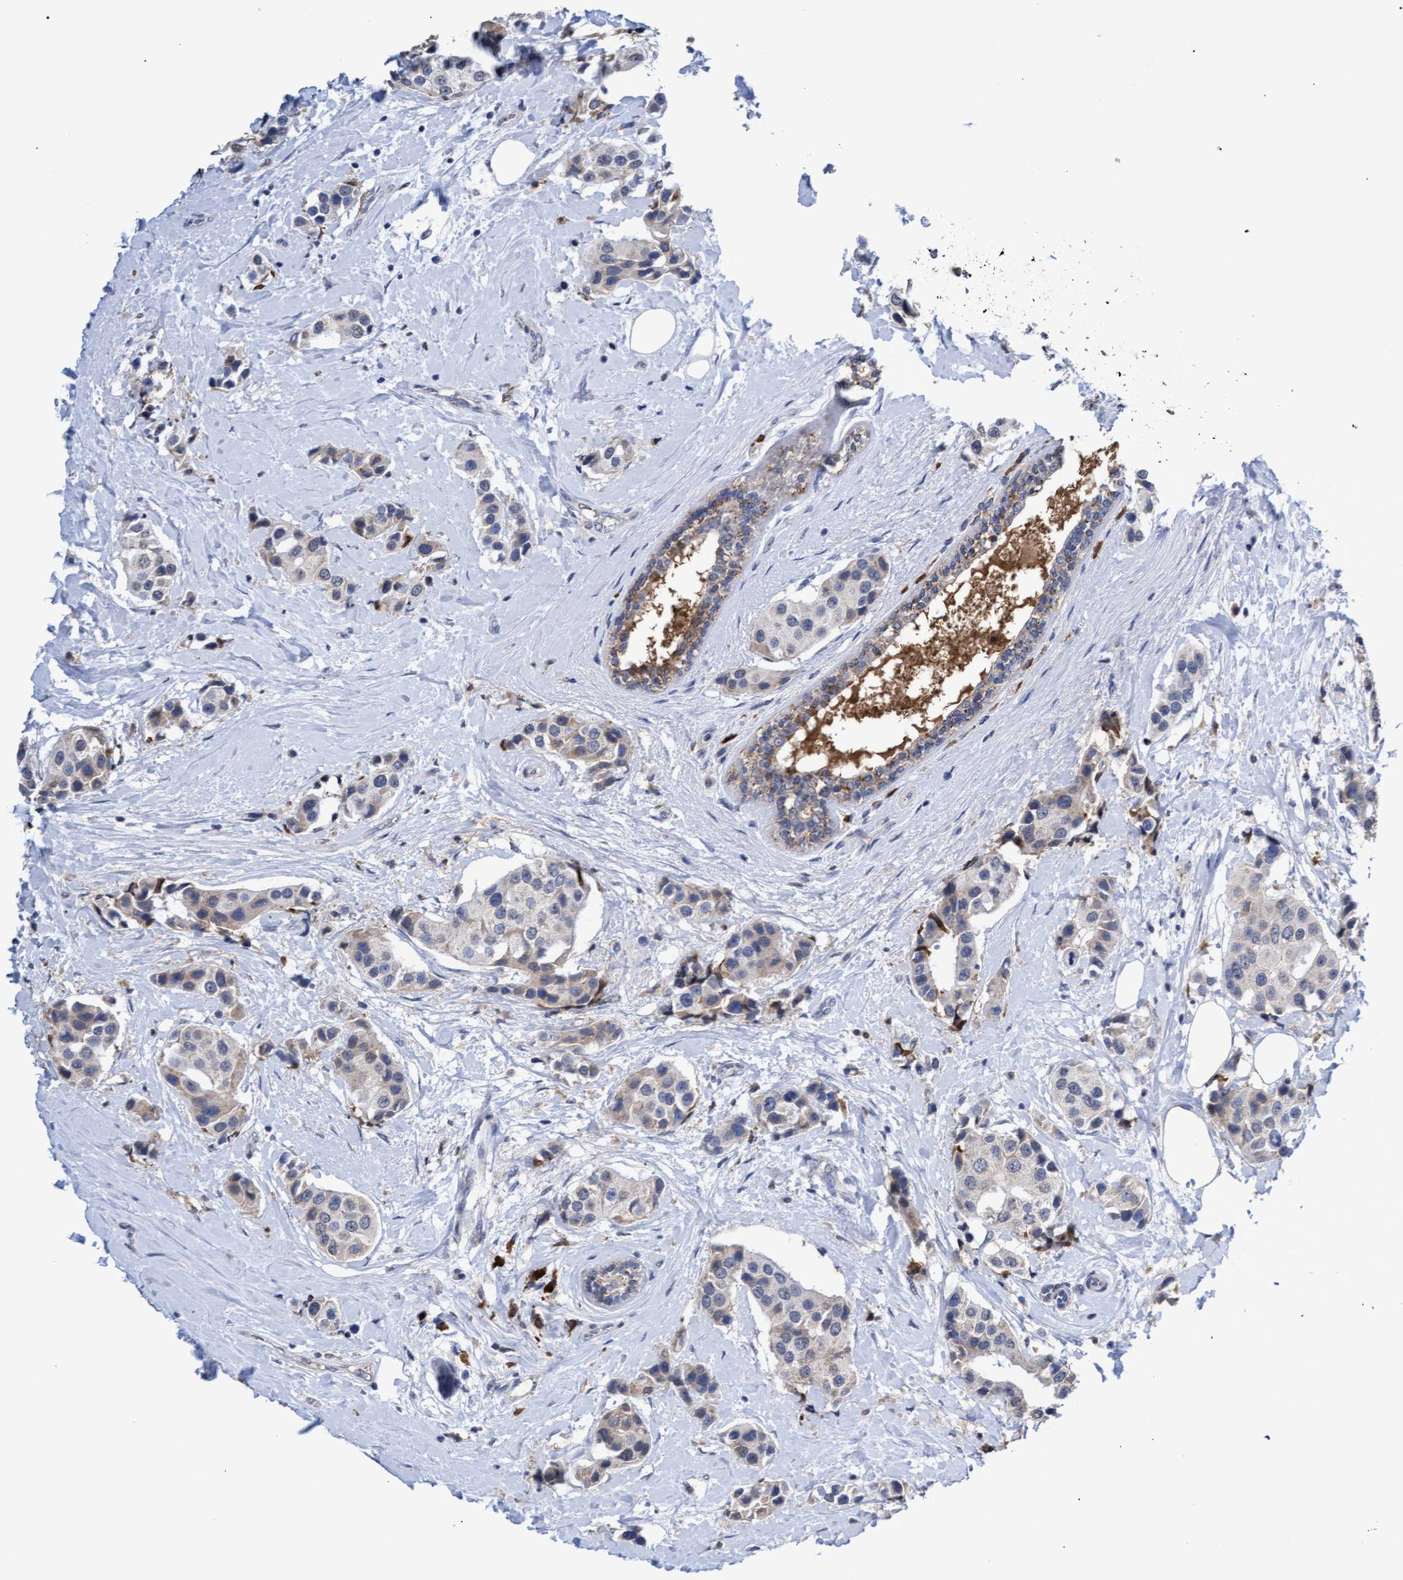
{"staining": {"intensity": "weak", "quantity": "<25%", "location": "cytoplasmic/membranous"}, "tissue": "breast cancer", "cell_type": "Tumor cells", "image_type": "cancer", "snomed": [{"axis": "morphology", "description": "Normal tissue, NOS"}, {"axis": "morphology", "description": "Duct carcinoma"}, {"axis": "topography", "description": "Breast"}], "caption": "Breast cancer was stained to show a protein in brown. There is no significant positivity in tumor cells.", "gene": "GPR39", "patient": {"sex": "female", "age": 39}}